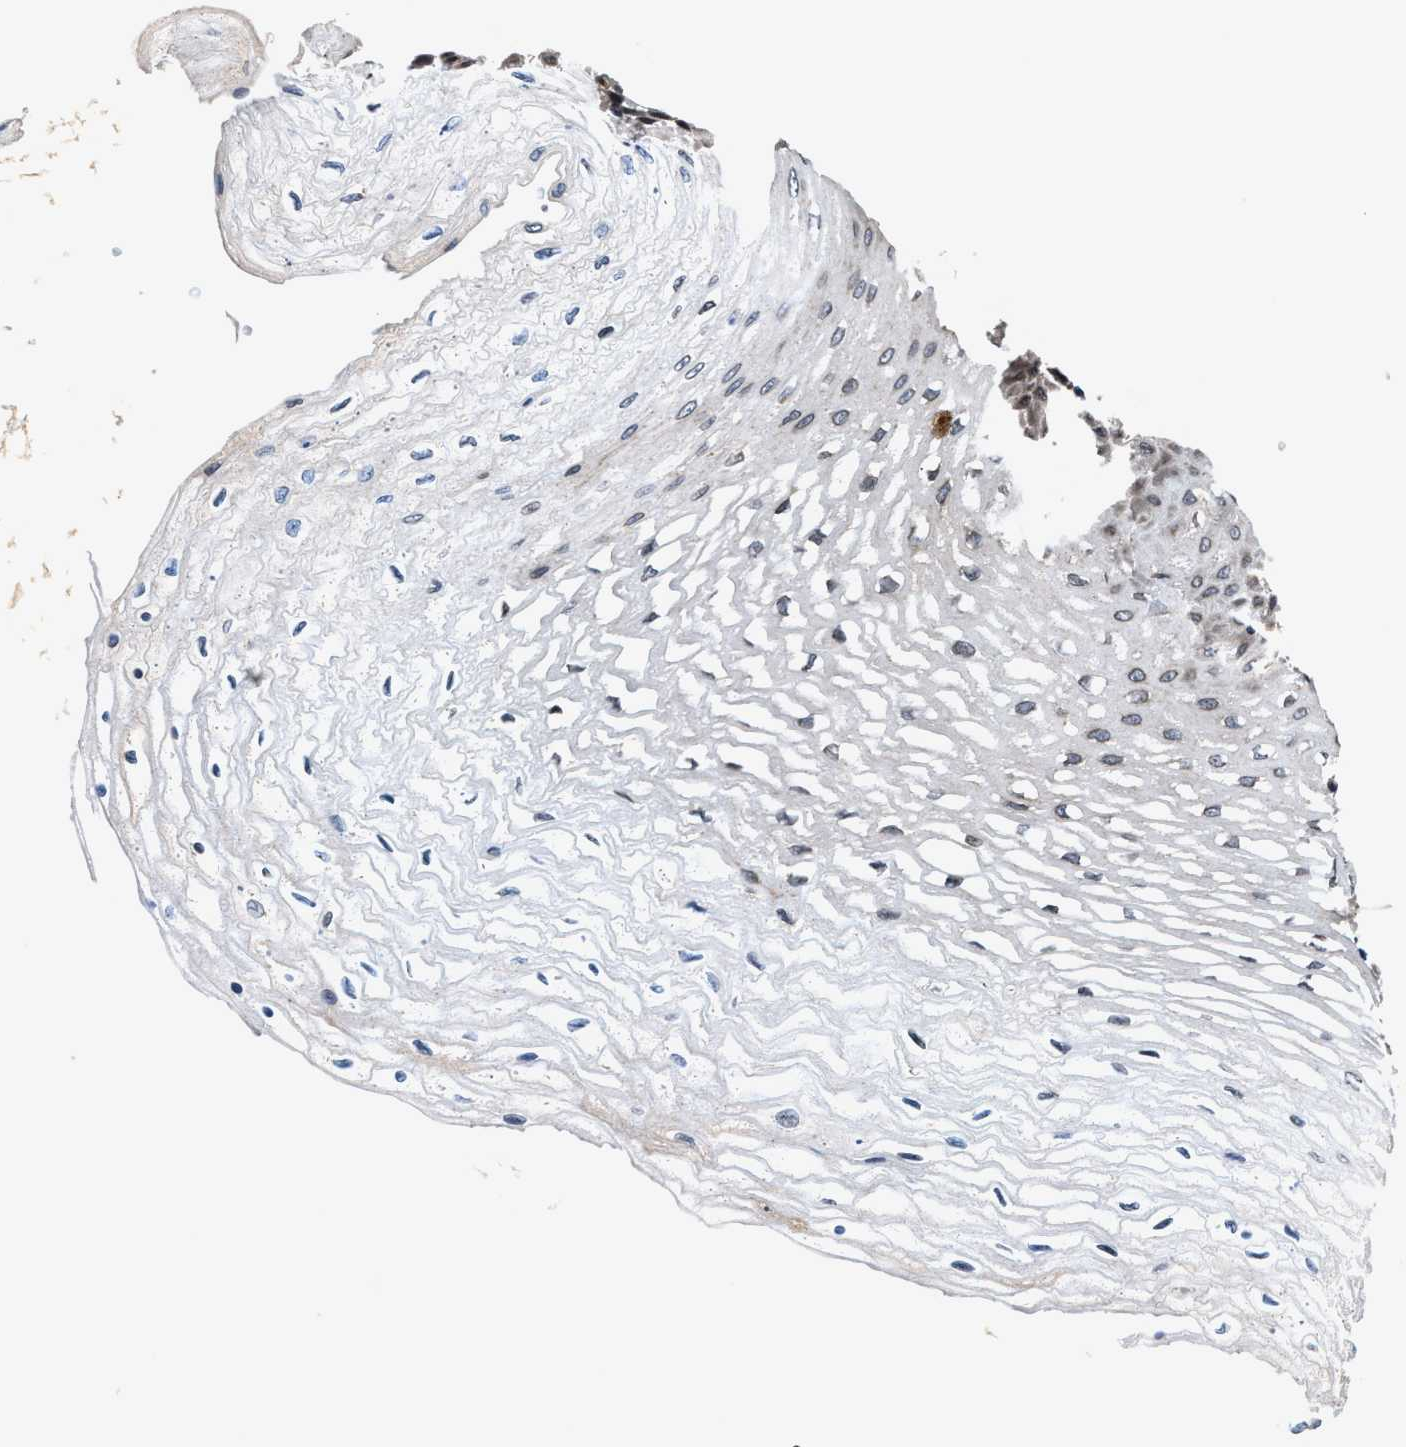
{"staining": {"intensity": "moderate", "quantity": "25%-75%", "location": "cytoplasmic/membranous,nuclear"}, "tissue": "esophagus", "cell_type": "Squamous epithelial cells", "image_type": "normal", "snomed": [{"axis": "morphology", "description": "Normal tissue, NOS"}, {"axis": "topography", "description": "Esophagus"}], "caption": "Moderate cytoplasmic/membranous,nuclear staining is identified in approximately 25%-75% of squamous epithelial cells in benign esophagus. (DAB IHC, brown staining for protein, blue staining for nuclei).", "gene": "TNRC18", "patient": {"sex": "female", "age": 72}}